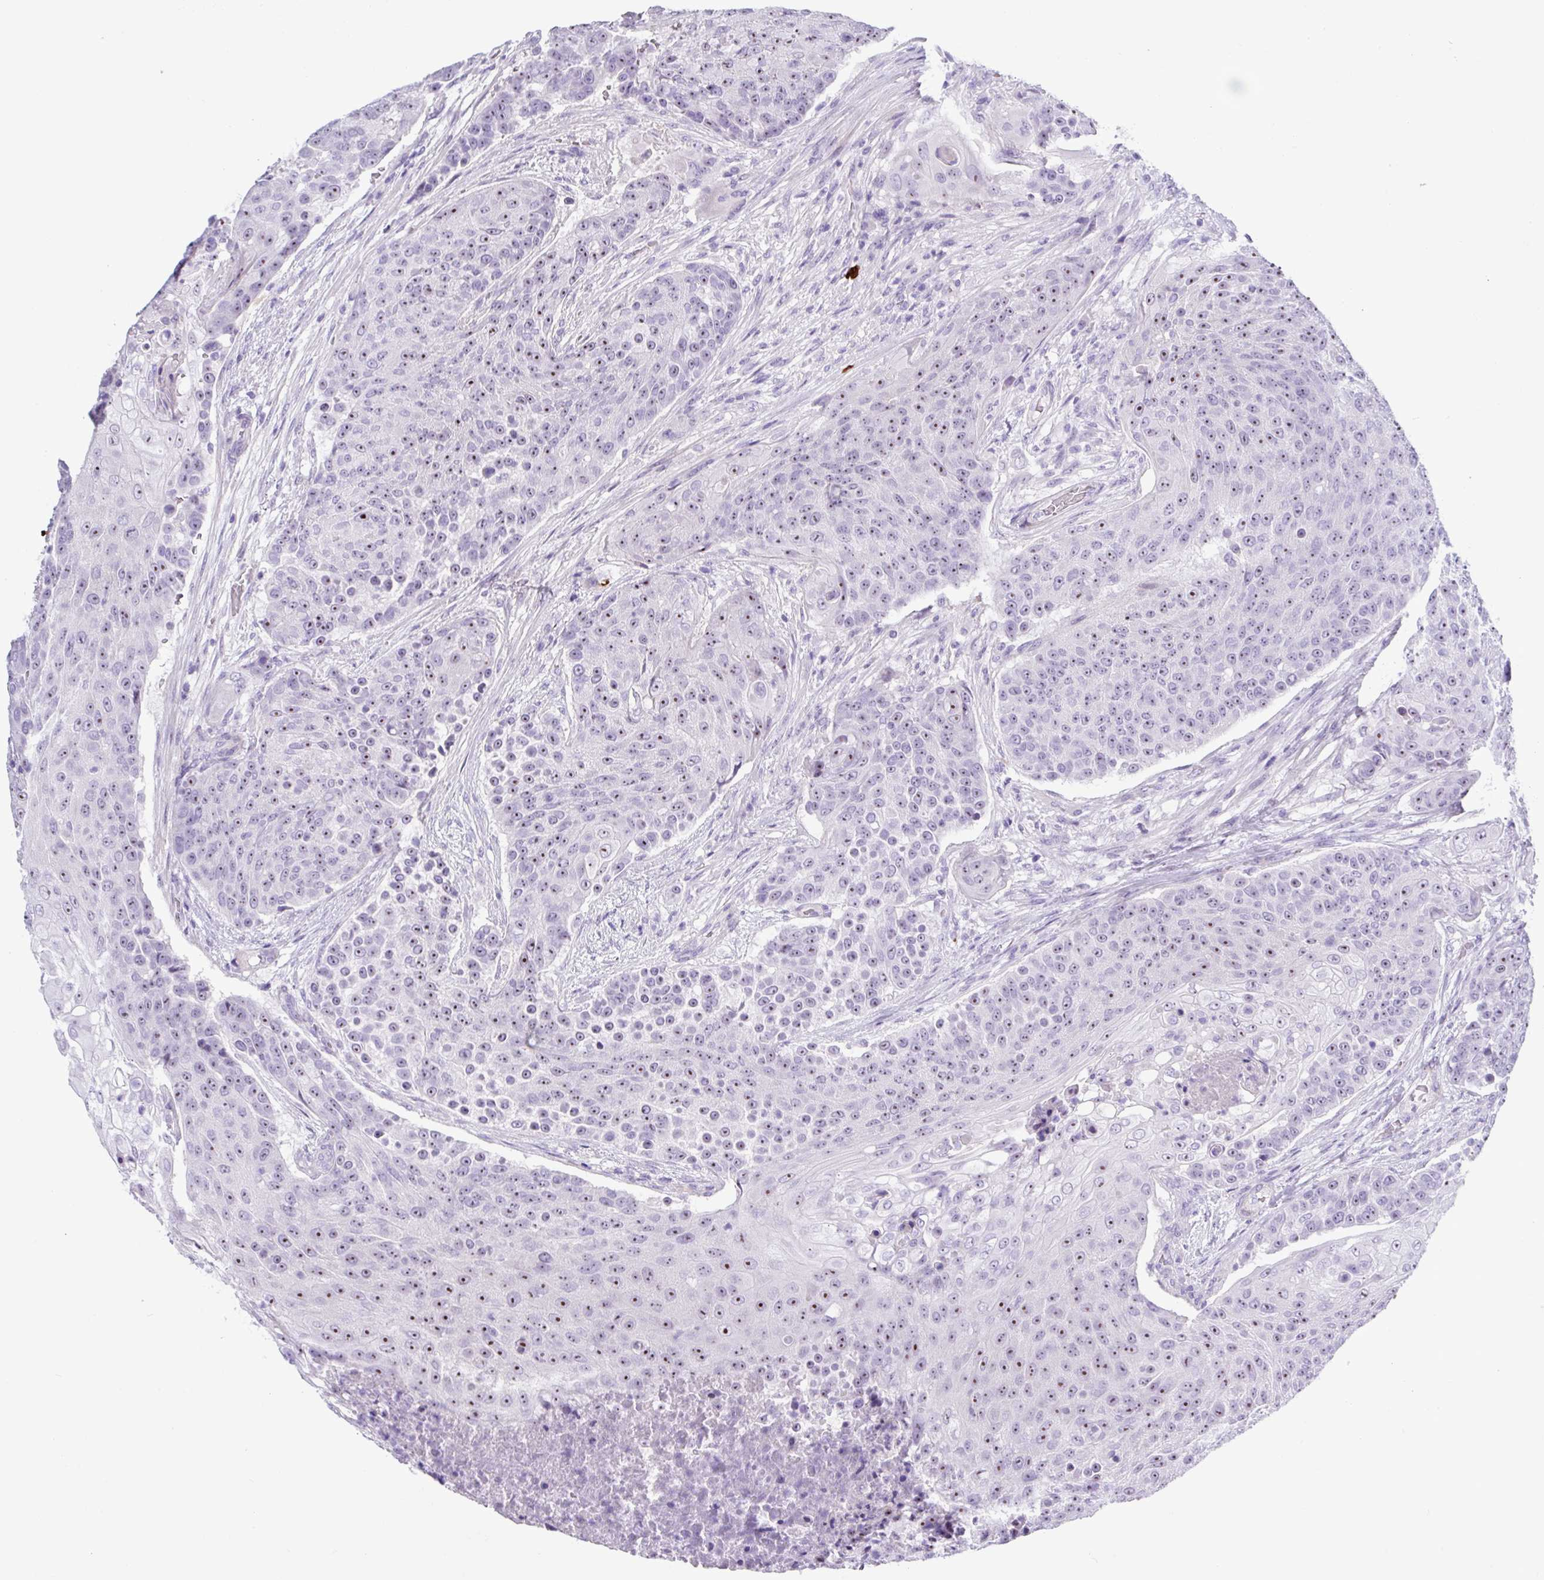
{"staining": {"intensity": "moderate", "quantity": "25%-75%", "location": "nuclear"}, "tissue": "urothelial cancer", "cell_type": "Tumor cells", "image_type": "cancer", "snomed": [{"axis": "morphology", "description": "Urothelial carcinoma, High grade"}, {"axis": "topography", "description": "Urinary bladder"}], "caption": "Human urothelial cancer stained with a brown dye shows moderate nuclear positive staining in about 25%-75% of tumor cells.", "gene": "MRM2", "patient": {"sex": "female", "age": 63}}